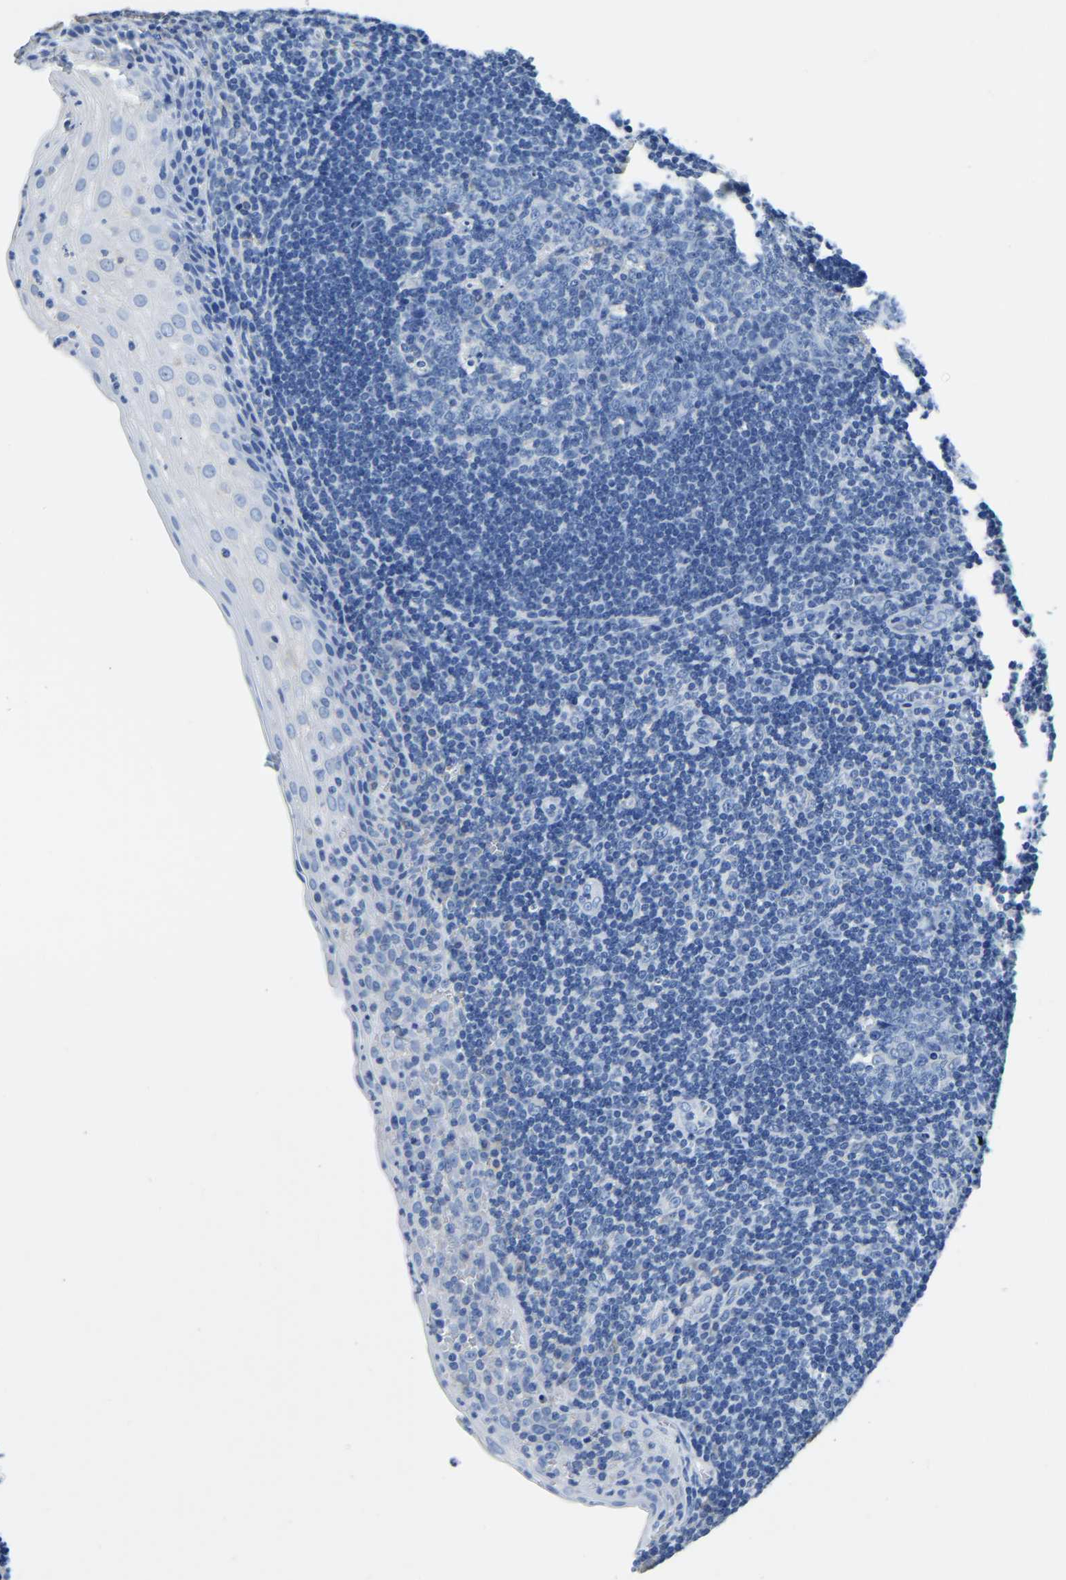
{"staining": {"intensity": "negative", "quantity": "none", "location": "none"}, "tissue": "tonsil", "cell_type": "Germinal center cells", "image_type": "normal", "snomed": [{"axis": "morphology", "description": "Normal tissue, NOS"}, {"axis": "topography", "description": "Tonsil"}], "caption": "Immunohistochemistry (IHC) histopathology image of normal tonsil: human tonsil stained with DAB (3,3'-diaminobenzidine) reveals no significant protein expression in germinal center cells.", "gene": "ZDHHC13", "patient": {"sex": "male", "age": 37}}